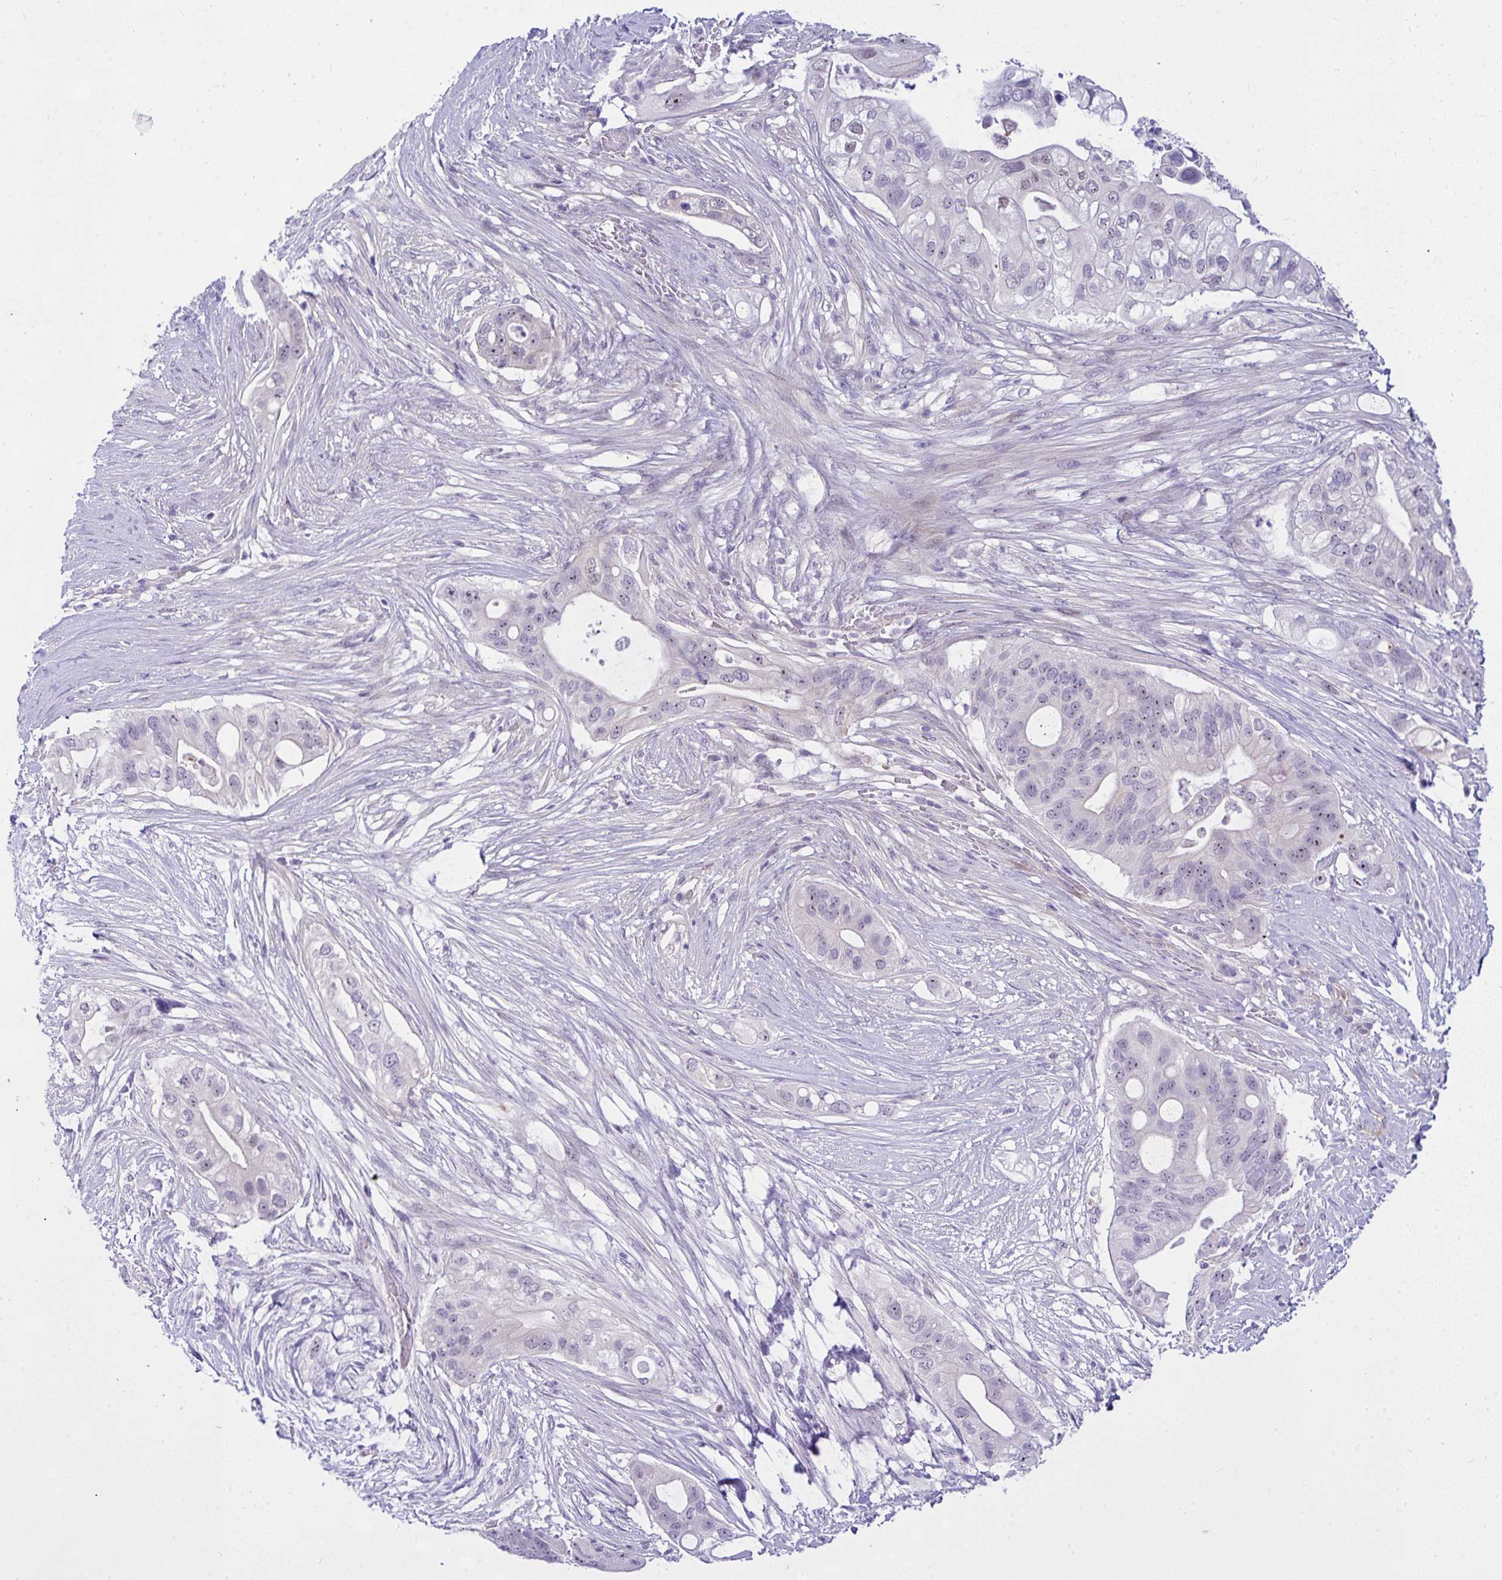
{"staining": {"intensity": "moderate", "quantity": "<25%", "location": "nuclear"}, "tissue": "pancreatic cancer", "cell_type": "Tumor cells", "image_type": "cancer", "snomed": [{"axis": "morphology", "description": "Adenocarcinoma, NOS"}, {"axis": "topography", "description": "Pancreas"}], "caption": "Adenocarcinoma (pancreatic) stained with DAB (3,3'-diaminobenzidine) immunohistochemistry (IHC) exhibits low levels of moderate nuclear expression in approximately <25% of tumor cells.", "gene": "NFXL1", "patient": {"sex": "female", "age": 72}}